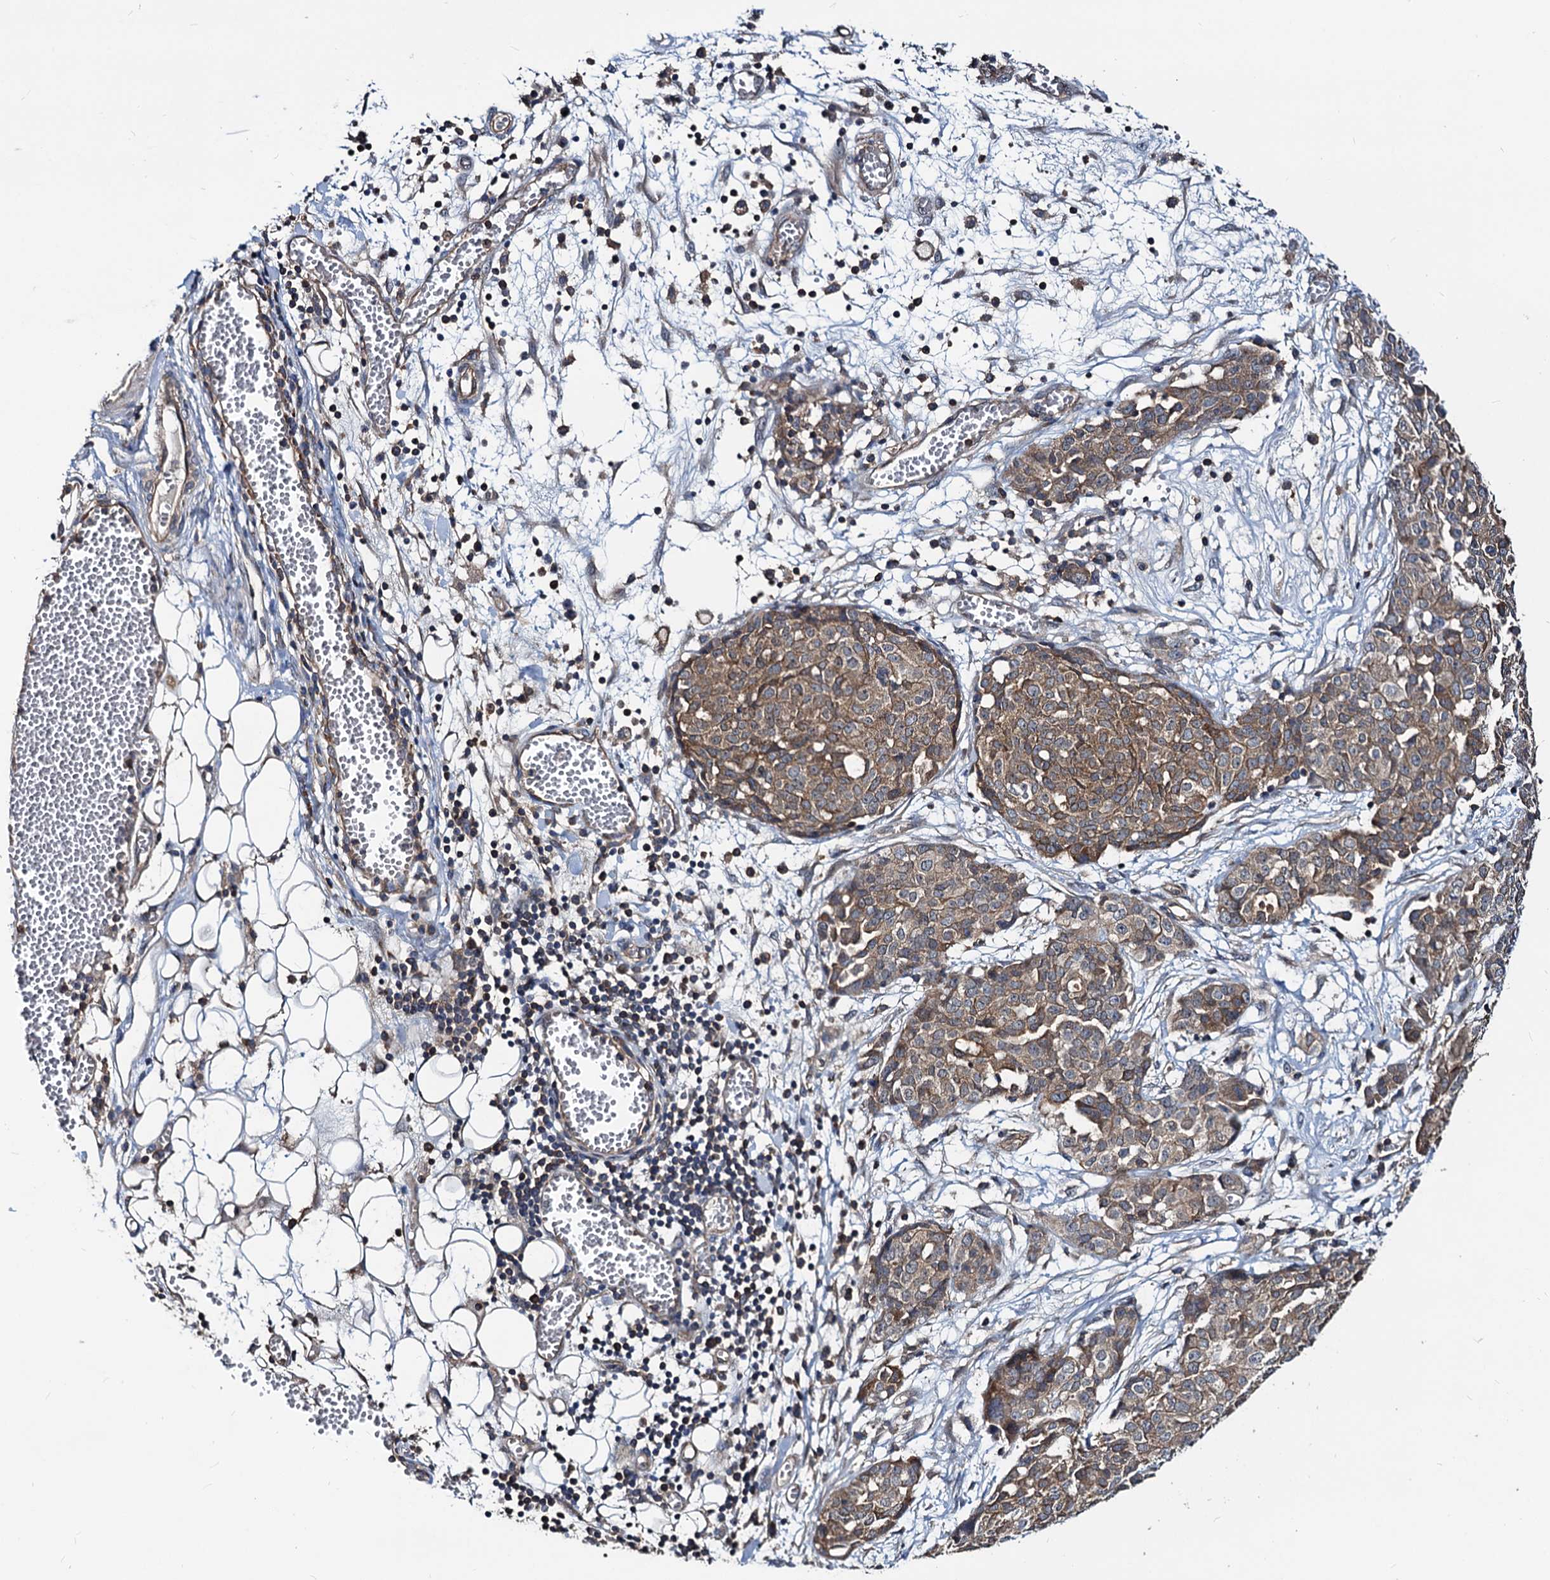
{"staining": {"intensity": "weak", "quantity": ">75%", "location": "cytoplasmic/membranous"}, "tissue": "ovarian cancer", "cell_type": "Tumor cells", "image_type": "cancer", "snomed": [{"axis": "morphology", "description": "Cystadenocarcinoma, serous, NOS"}, {"axis": "topography", "description": "Soft tissue"}, {"axis": "topography", "description": "Ovary"}], "caption": "Immunohistochemical staining of human ovarian cancer (serous cystadenocarcinoma) displays low levels of weak cytoplasmic/membranous positivity in approximately >75% of tumor cells.", "gene": "IDI1", "patient": {"sex": "female", "age": 57}}